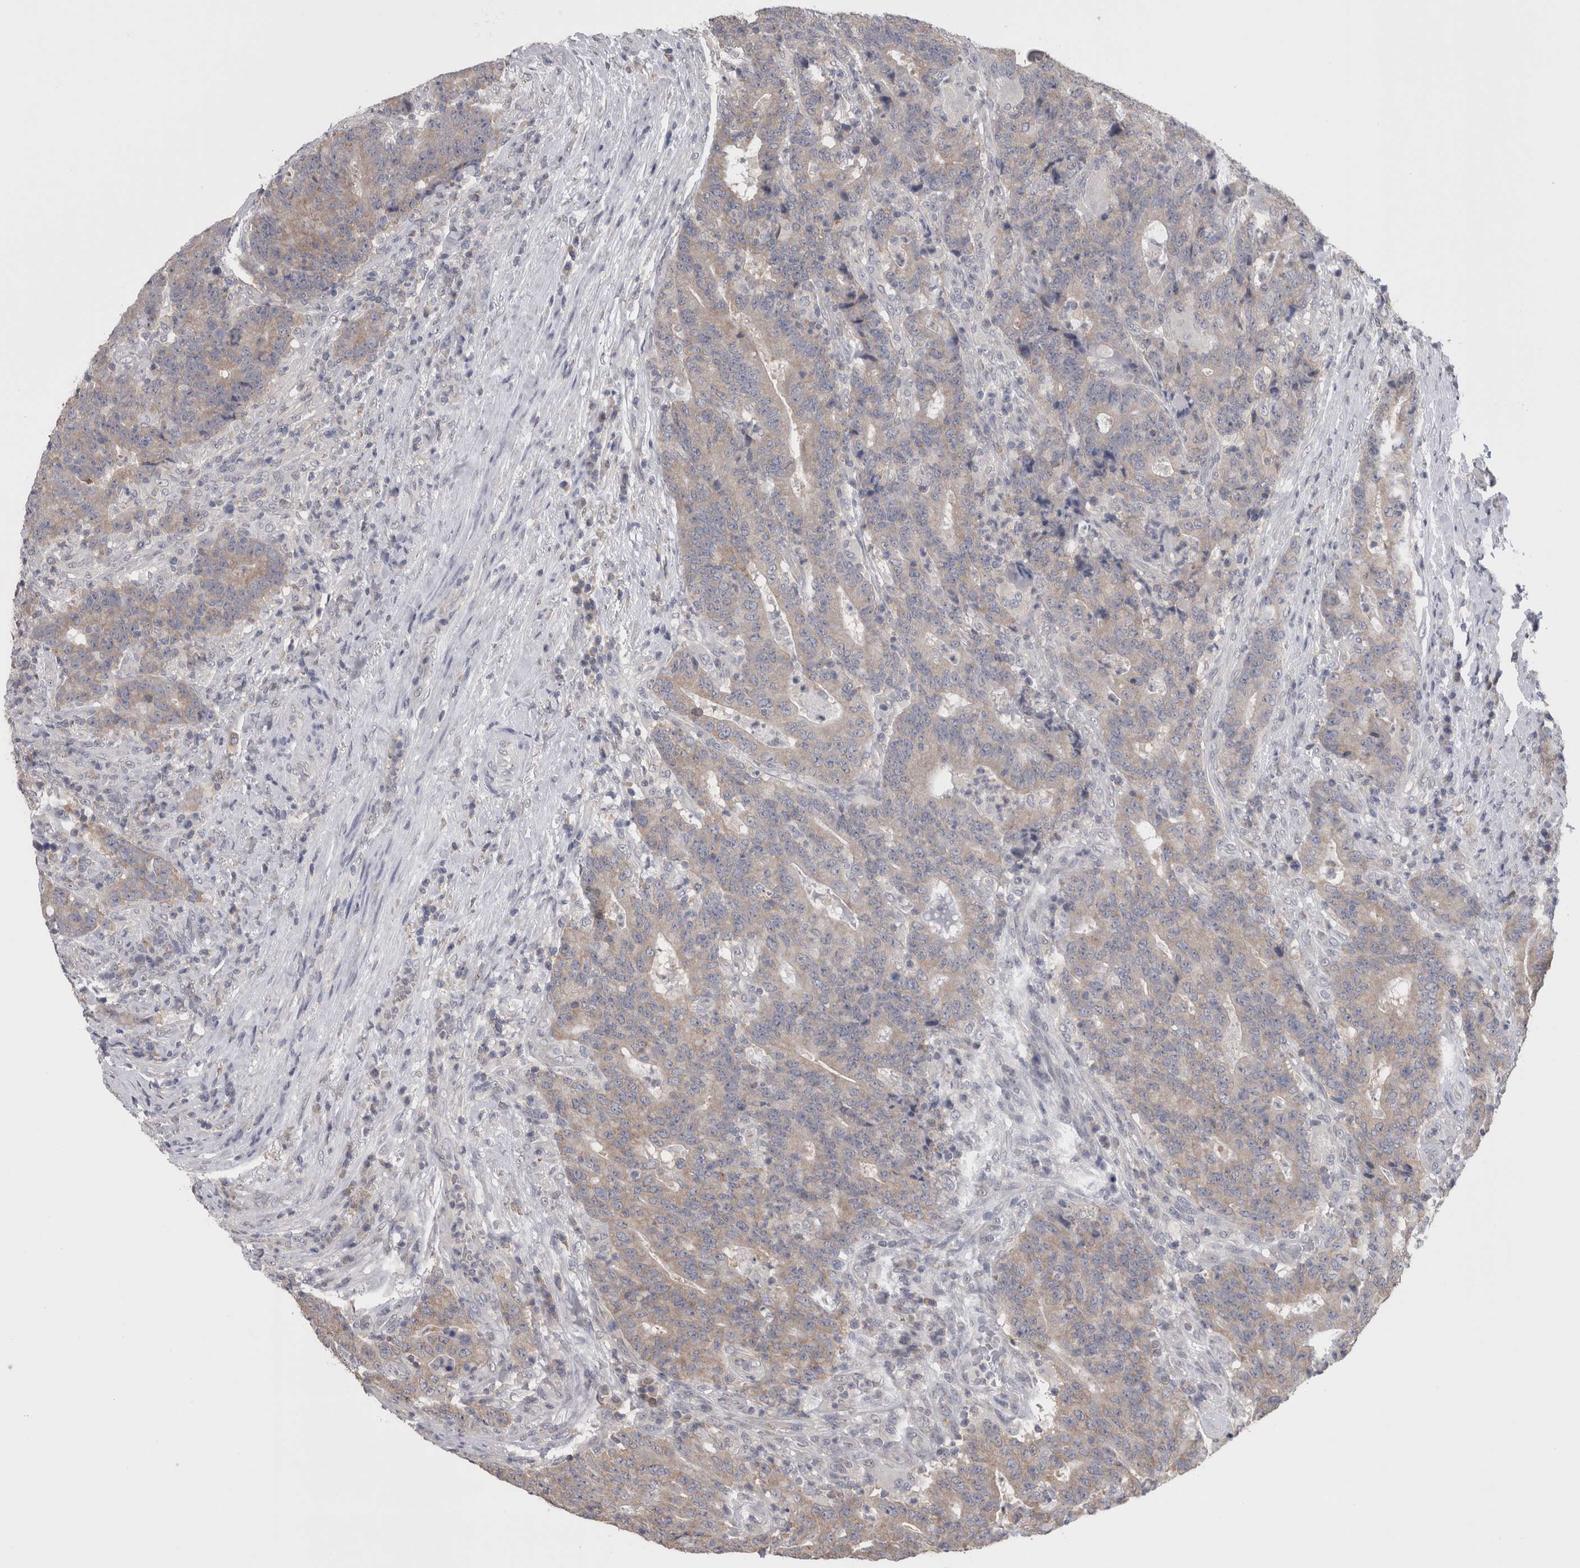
{"staining": {"intensity": "weak", "quantity": "25%-75%", "location": "cytoplasmic/membranous"}, "tissue": "colorectal cancer", "cell_type": "Tumor cells", "image_type": "cancer", "snomed": [{"axis": "morphology", "description": "Normal tissue, NOS"}, {"axis": "morphology", "description": "Adenocarcinoma, NOS"}, {"axis": "topography", "description": "Colon"}], "caption": "Human adenocarcinoma (colorectal) stained with a protein marker exhibits weak staining in tumor cells.", "gene": "DDX6", "patient": {"sex": "female", "age": 75}}